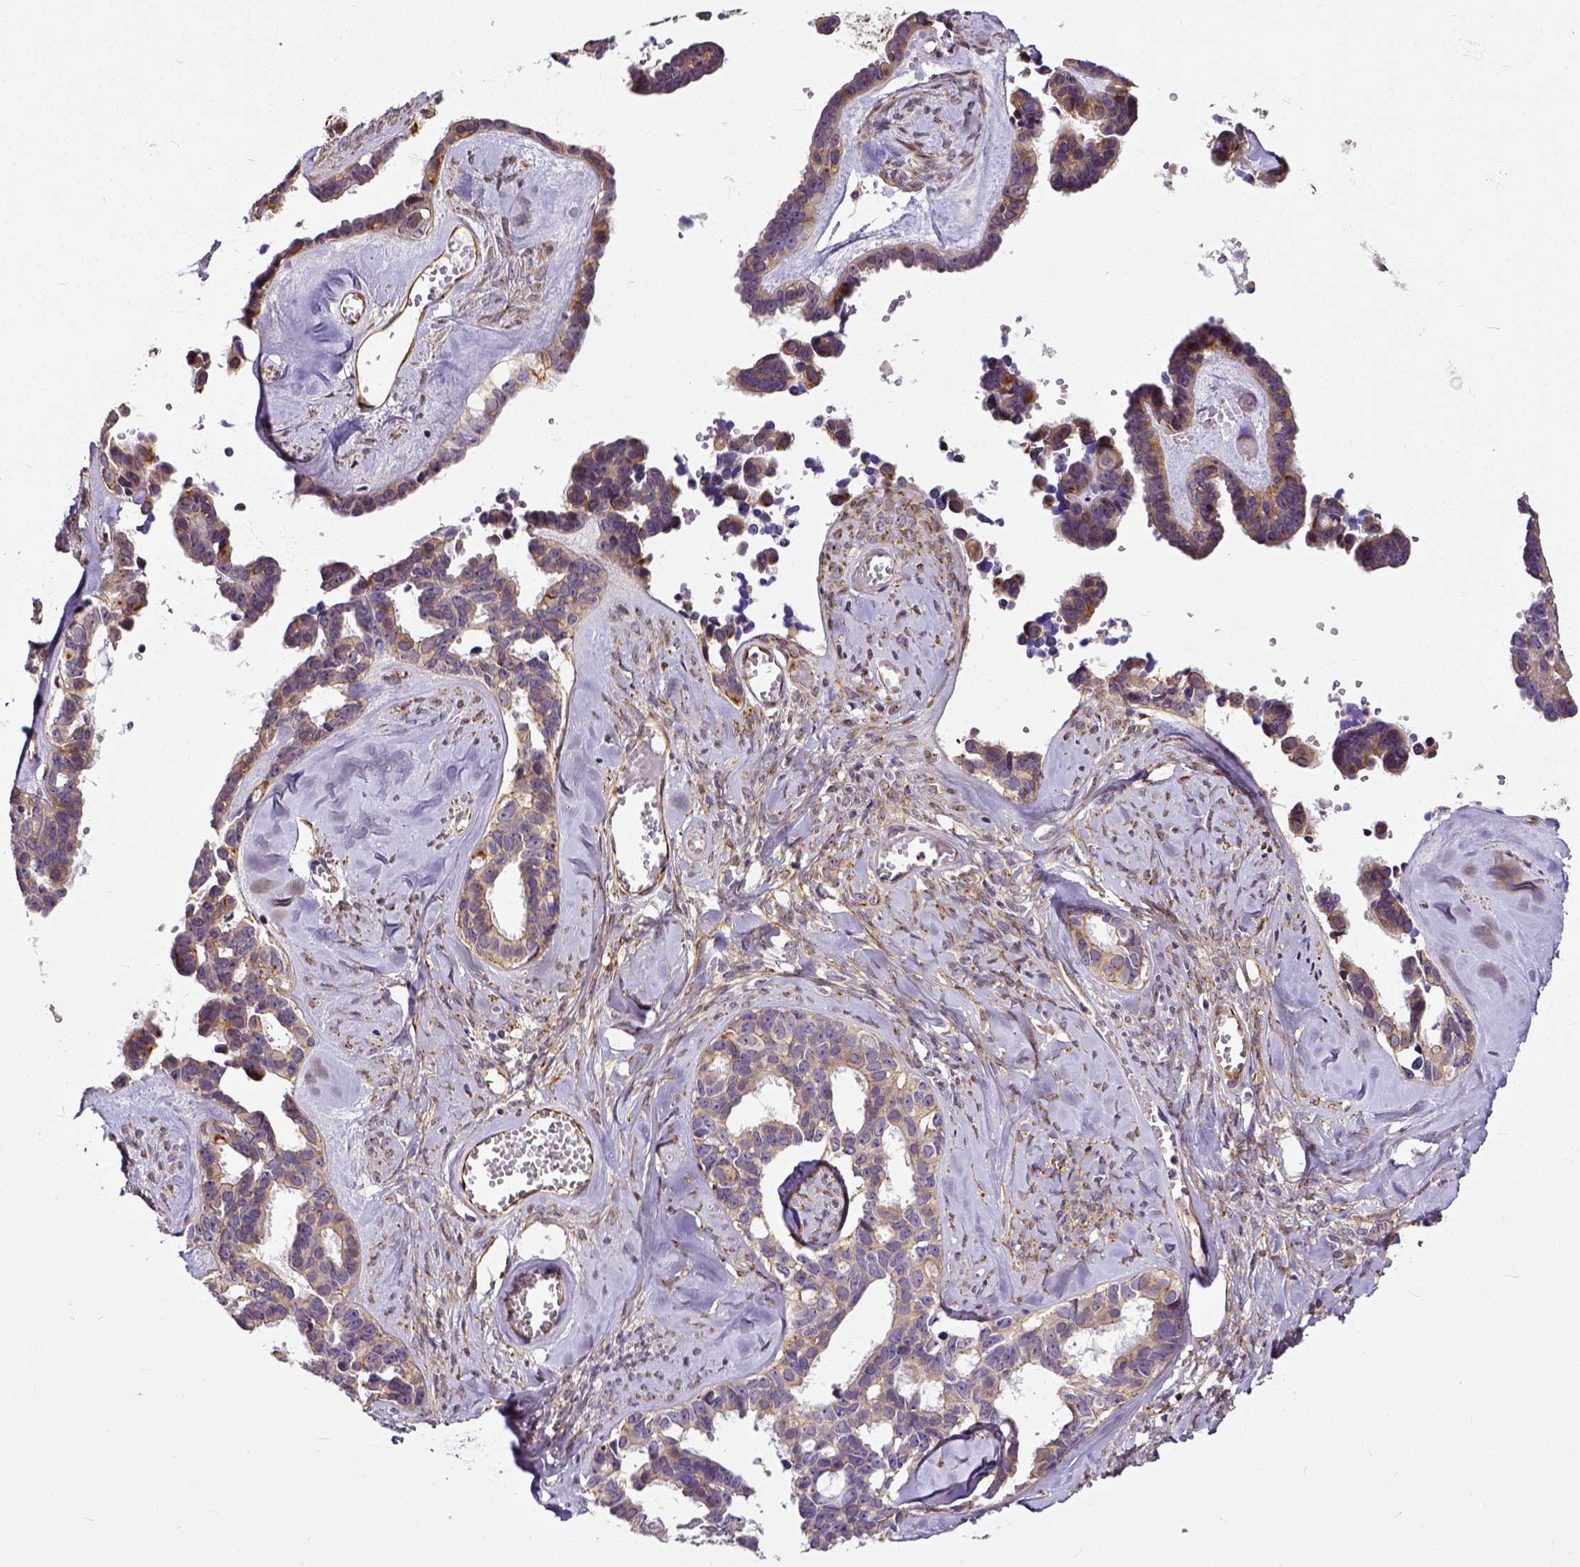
{"staining": {"intensity": "moderate", "quantity": "<25%", "location": "cytoplasmic/membranous"}, "tissue": "ovarian cancer", "cell_type": "Tumor cells", "image_type": "cancer", "snomed": [{"axis": "morphology", "description": "Cystadenocarcinoma, serous, NOS"}, {"axis": "topography", "description": "Ovary"}], "caption": "Ovarian cancer tissue demonstrates moderate cytoplasmic/membranous staining in about <25% of tumor cells, visualized by immunohistochemistry.", "gene": "DICER1", "patient": {"sex": "female", "age": 69}}